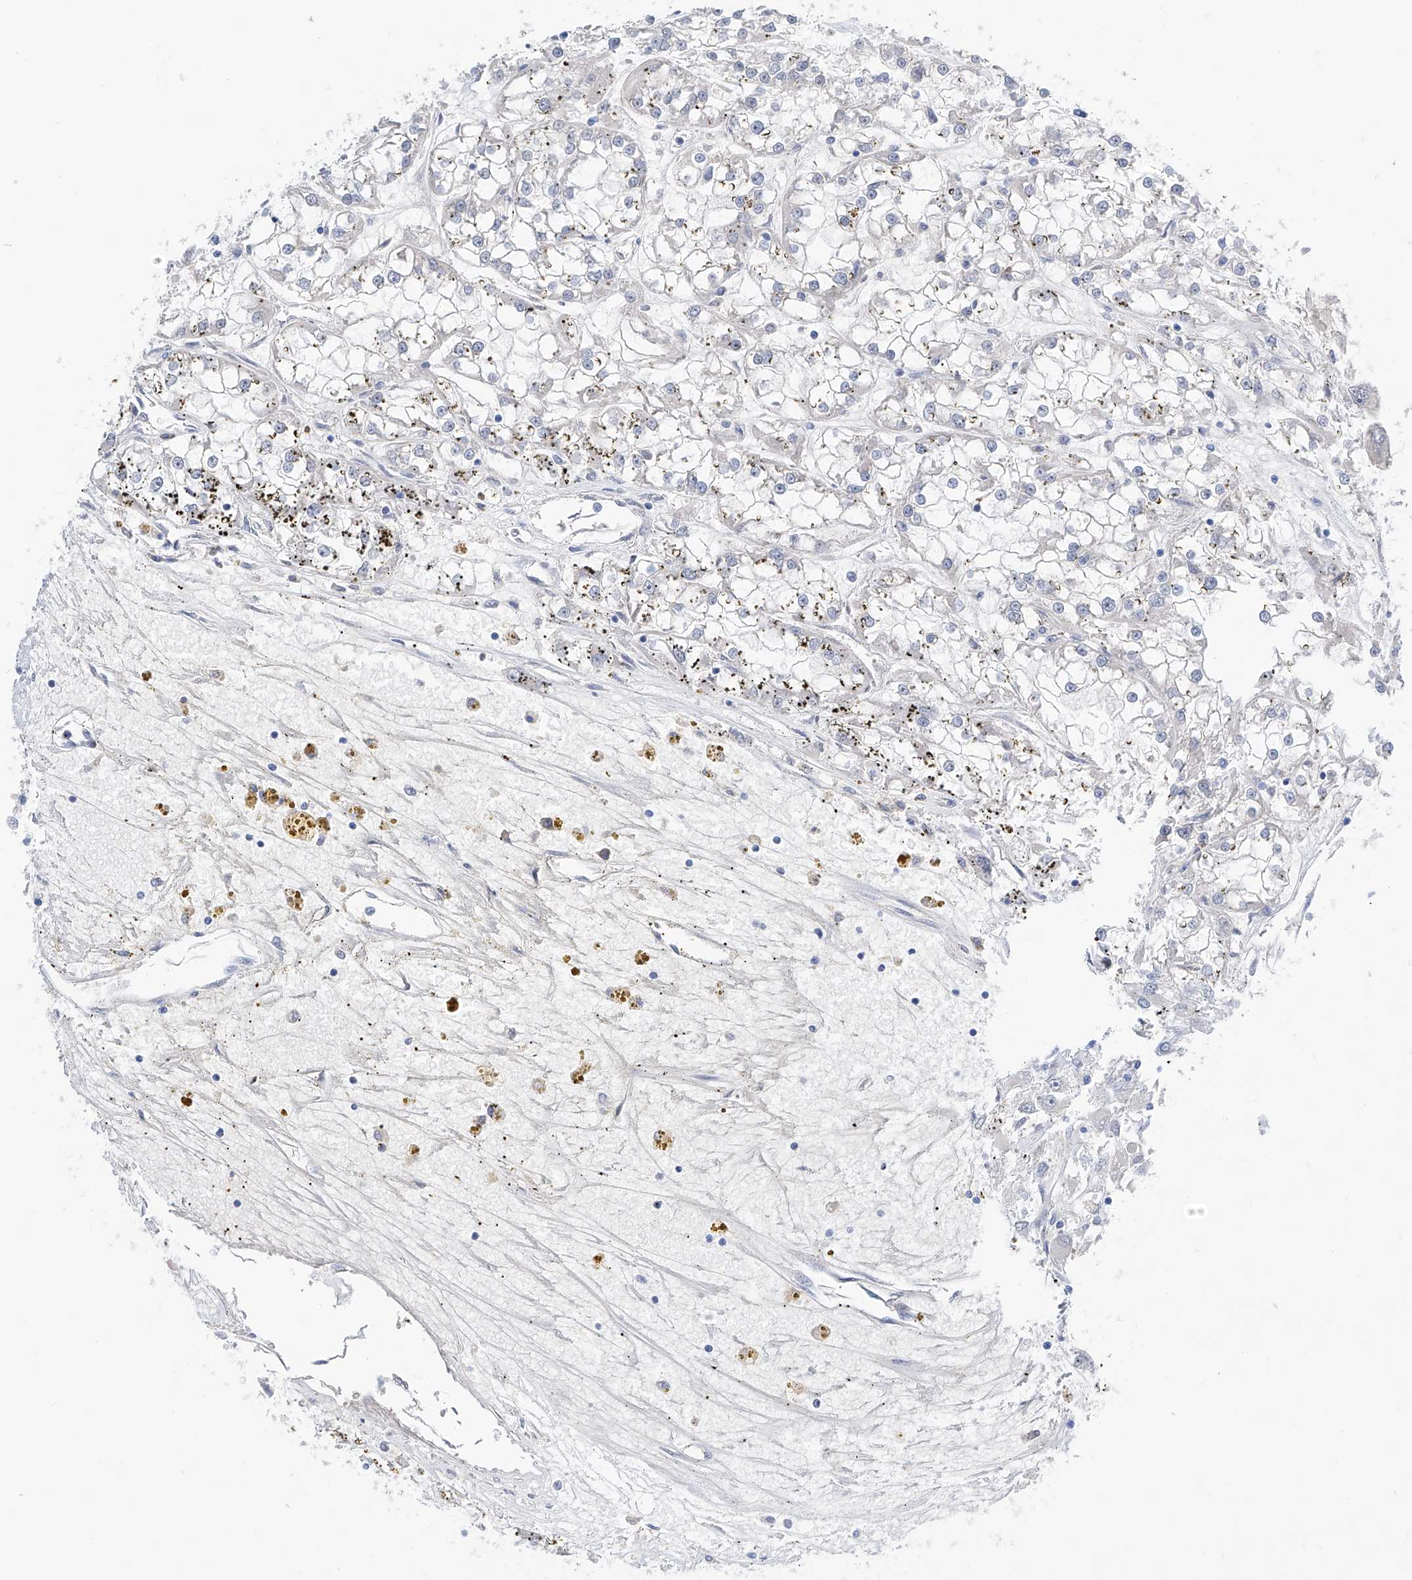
{"staining": {"intensity": "negative", "quantity": "none", "location": "none"}, "tissue": "renal cancer", "cell_type": "Tumor cells", "image_type": "cancer", "snomed": [{"axis": "morphology", "description": "Adenocarcinoma, NOS"}, {"axis": "topography", "description": "Kidney"}], "caption": "High magnification brightfield microscopy of renal adenocarcinoma stained with DAB (brown) and counterstained with hematoxylin (blue): tumor cells show no significant positivity.", "gene": "PGM3", "patient": {"sex": "female", "age": 52}}